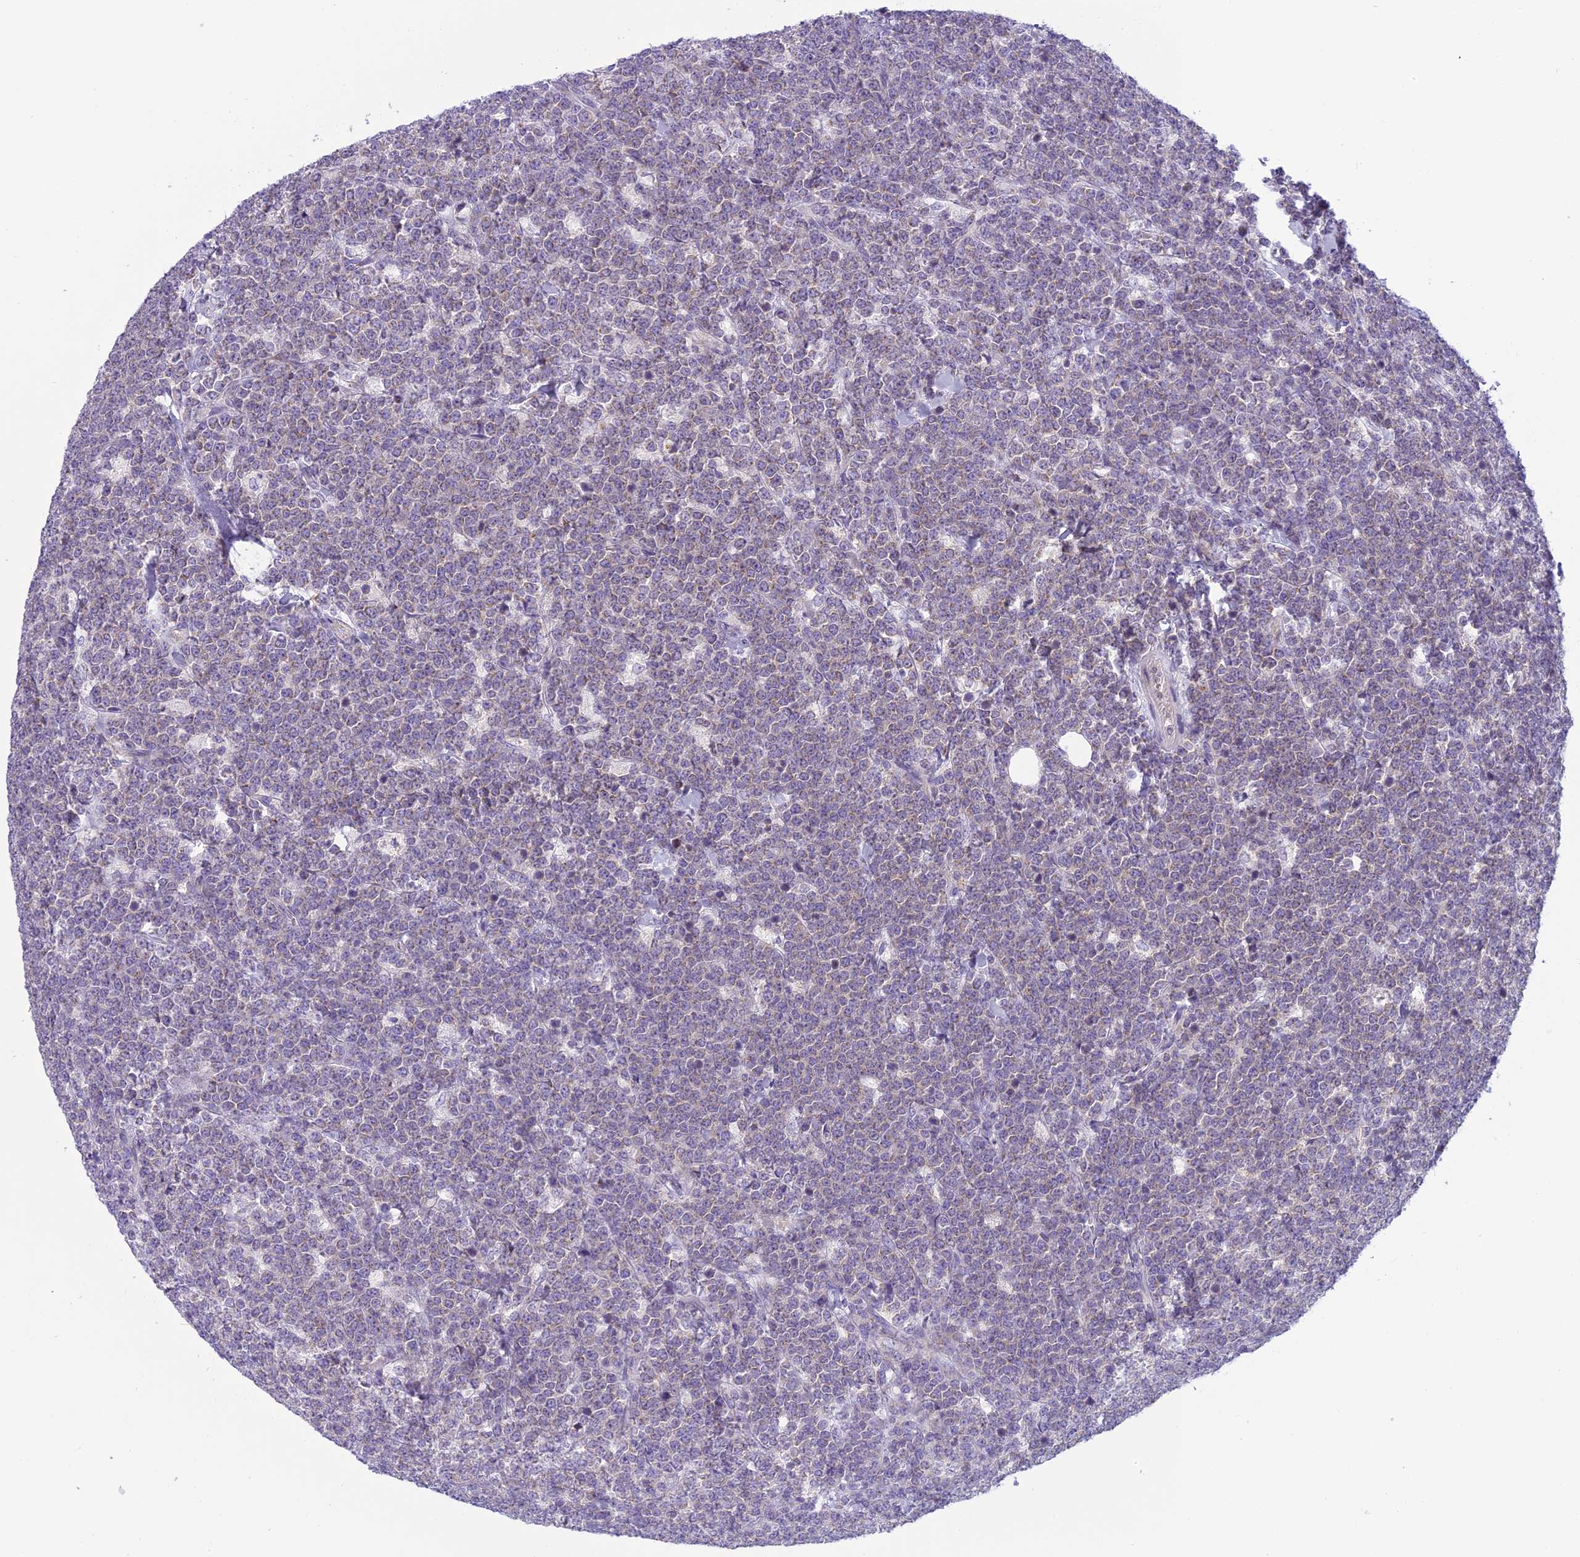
{"staining": {"intensity": "weak", "quantity": "<25%", "location": "cytoplasmic/membranous"}, "tissue": "lymphoma", "cell_type": "Tumor cells", "image_type": "cancer", "snomed": [{"axis": "morphology", "description": "Malignant lymphoma, non-Hodgkin's type, High grade"}, {"axis": "topography", "description": "Small intestine"}], "caption": "Lymphoma stained for a protein using immunohistochemistry demonstrates no expression tumor cells.", "gene": "ARHGEF37", "patient": {"sex": "male", "age": 8}}